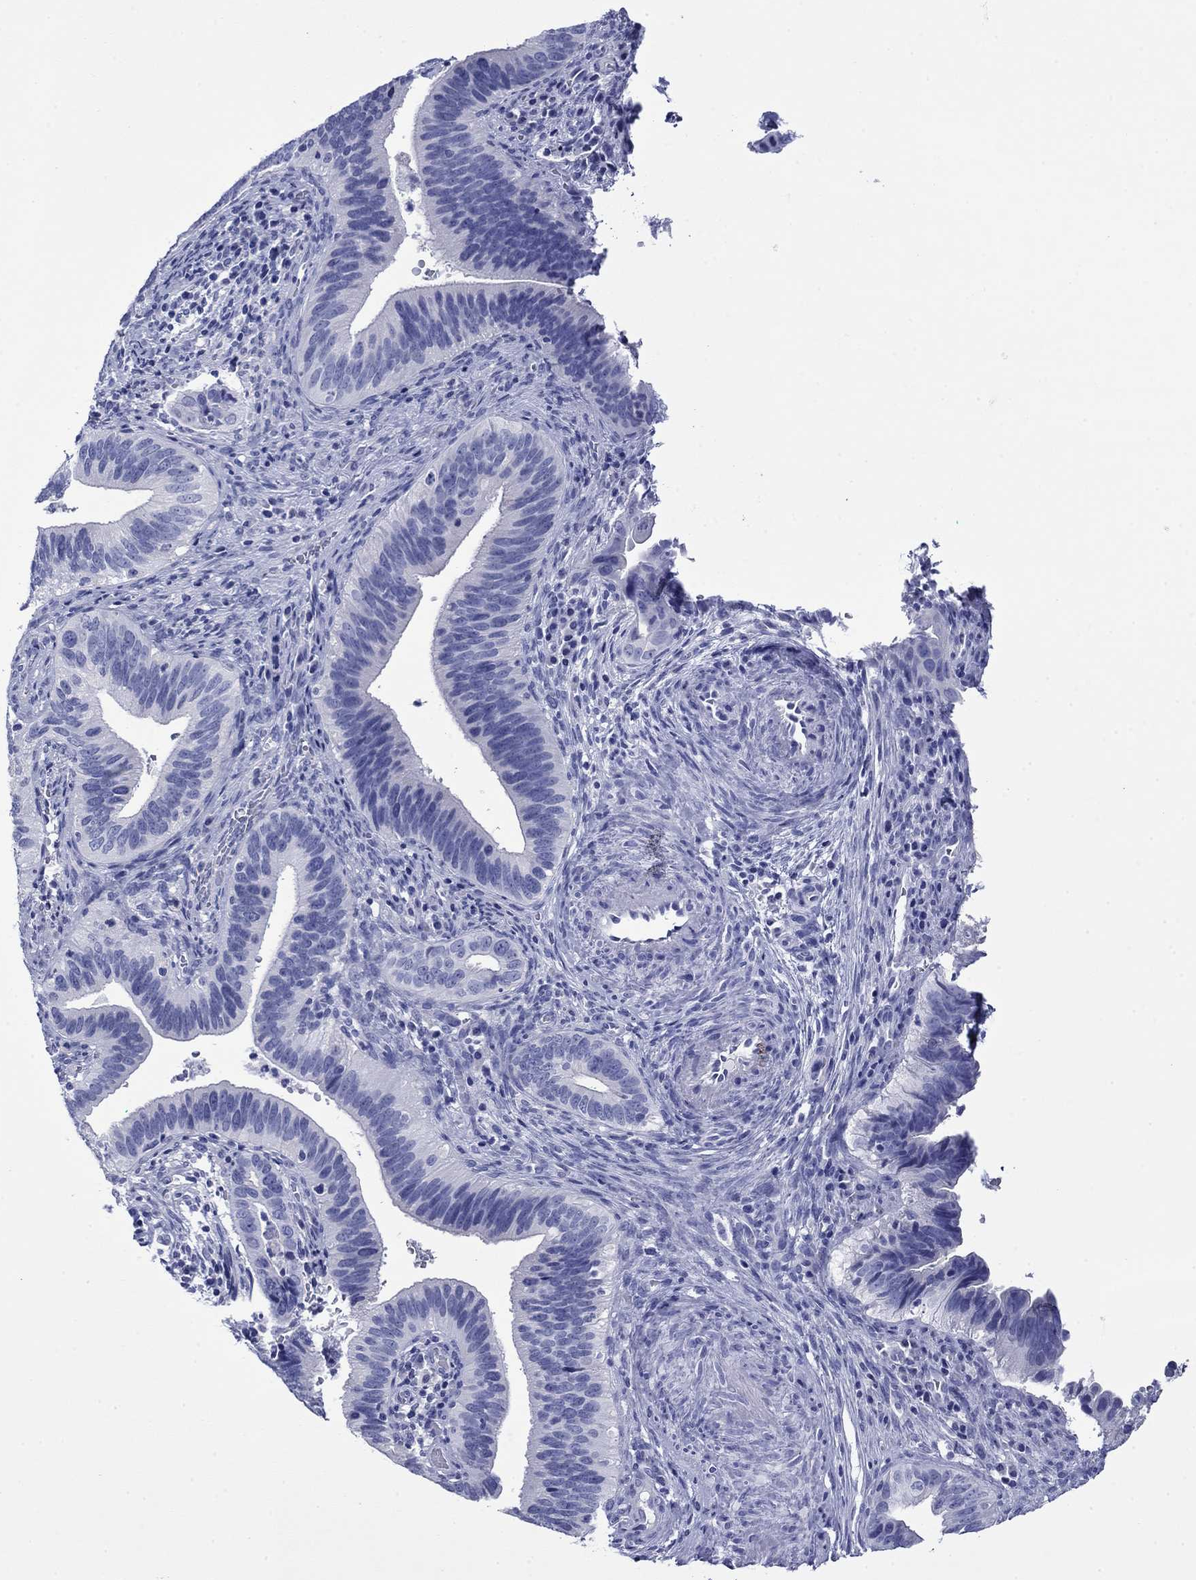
{"staining": {"intensity": "negative", "quantity": "none", "location": "none"}, "tissue": "cervical cancer", "cell_type": "Tumor cells", "image_type": "cancer", "snomed": [{"axis": "morphology", "description": "Adenocarcinoma, NOS"}, {"axis": "topography", "description": "Cervix"}], "caption": "Immunohistochemical staining of cervical adenocarcinoma shows no significant expression in tumor cells.", "gene": "GIP", "patient": {"sex": "female", "age": 42}}